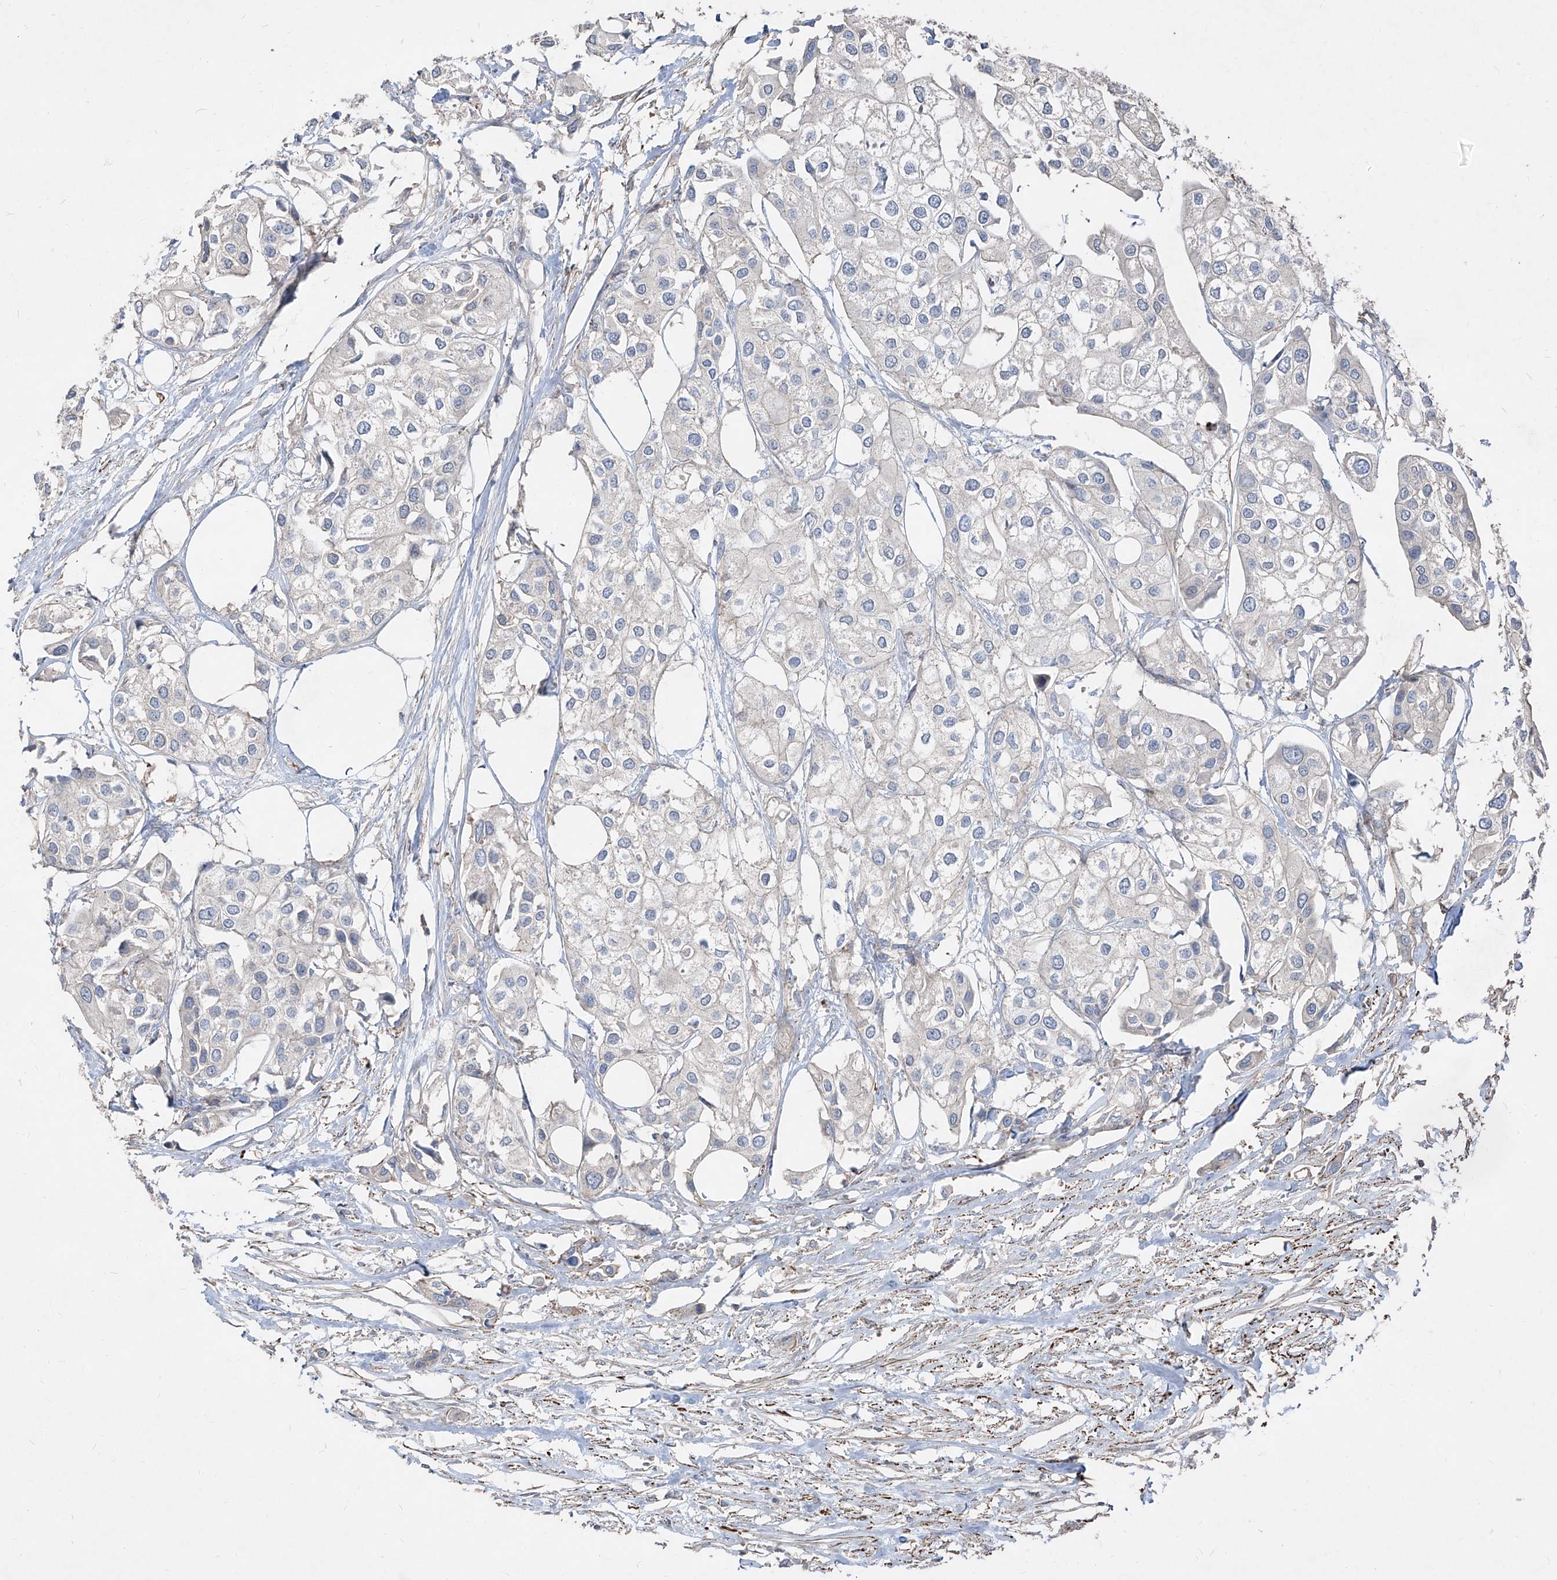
{"staining": {"intensity": "negative", "quantity": "none", "location": "none"}, "tissue": "urothelial cancer", "cell_type": "Tumor cells", "image_type": "cancer", "snomed": [{"axis": "morphology", "description": "Urothelial carcinoma, High grade"}, {"axis": "topography", "description": "Urinary bladder"}], "caption": "There is no significant positivity in tumor cells of high-grade urothelial carcinoma.", "gene": "UFD1", "patient": {"sex": "male", "age": 64}}